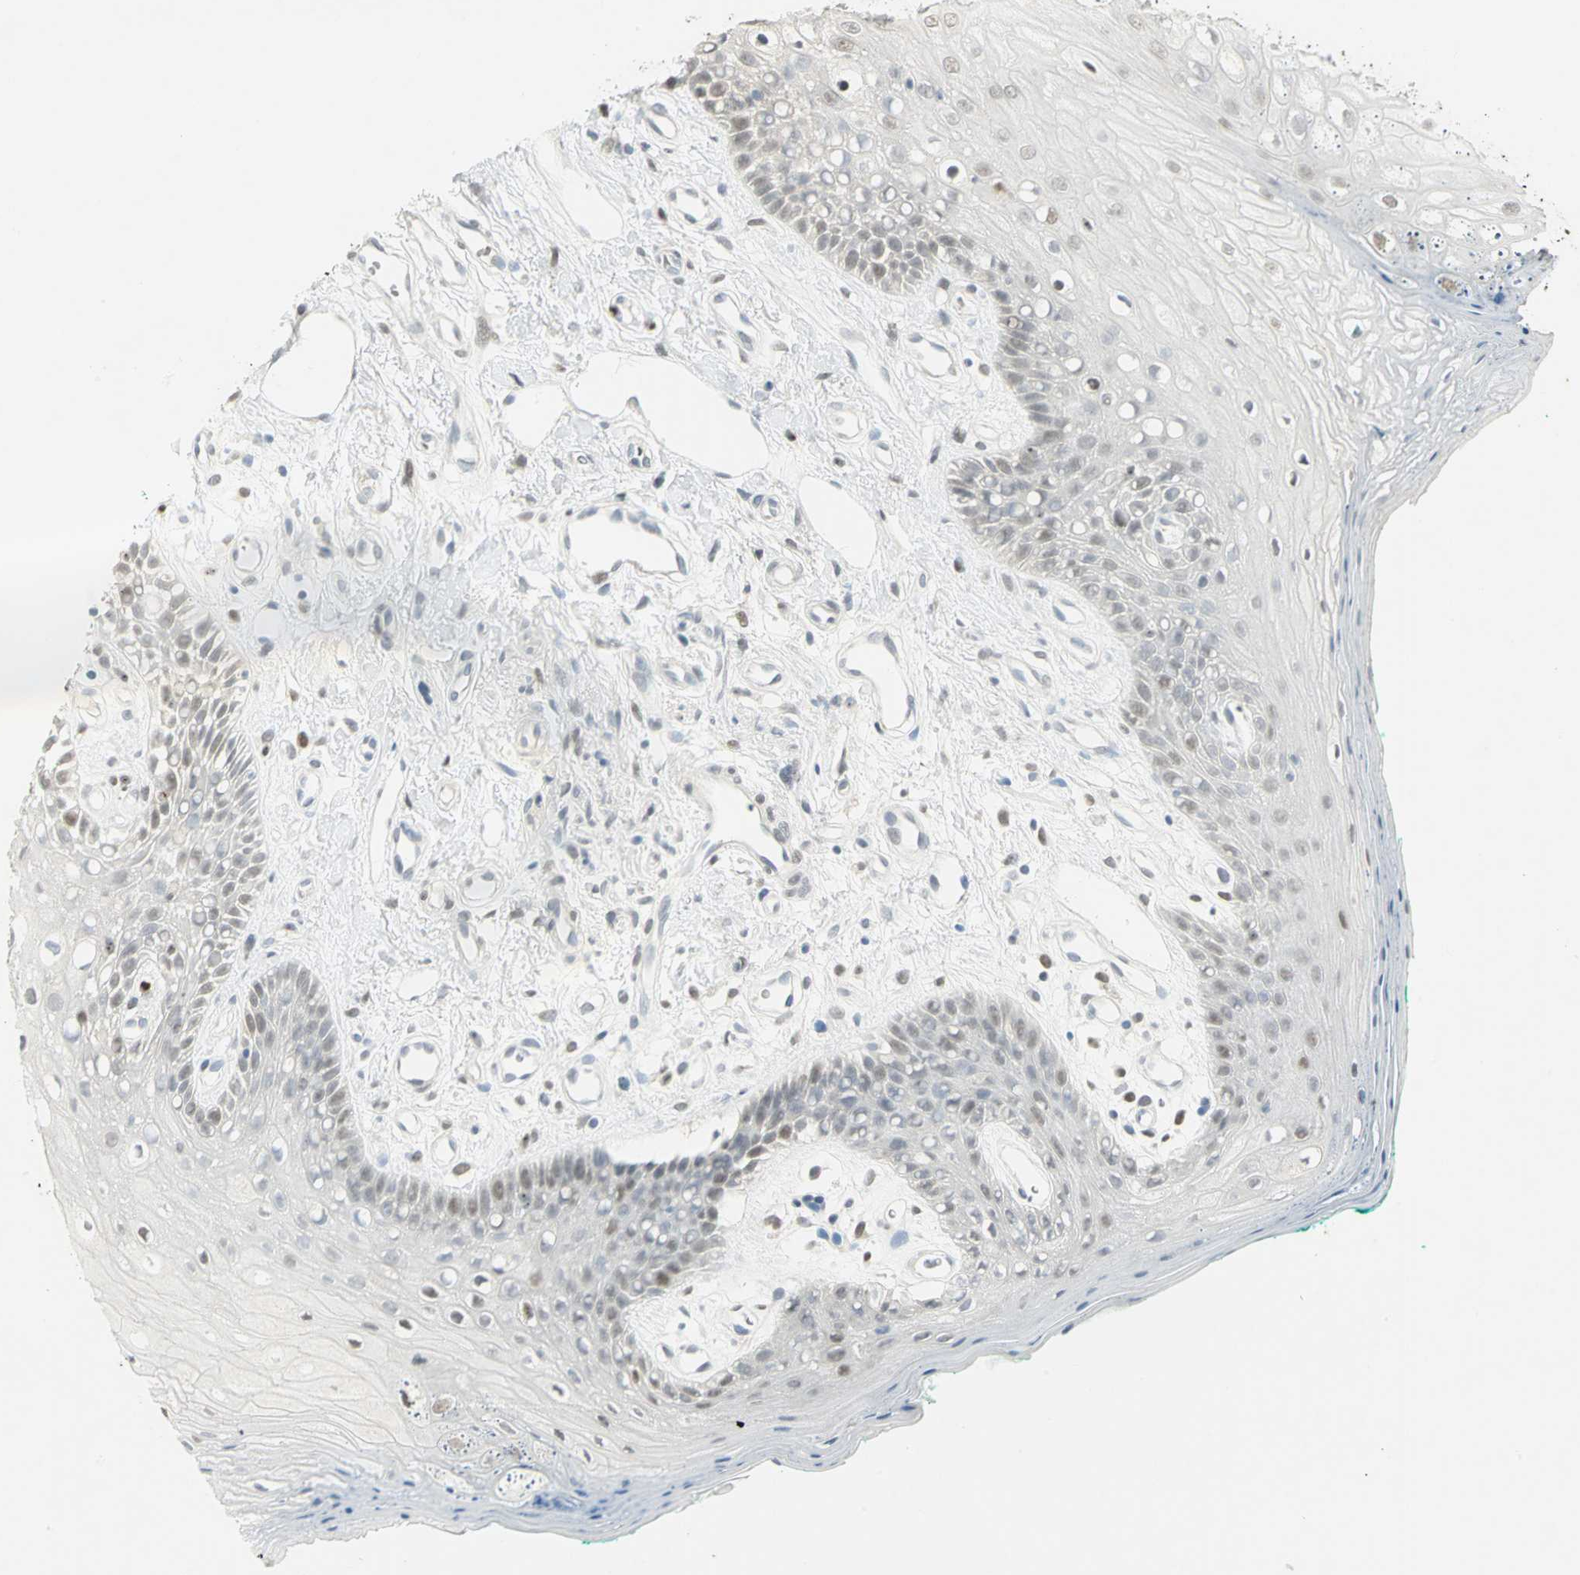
{"staining": {"intensity": "moderate", "quantity": "<25%", "location": "nuclear"}, "tissue": "oral mucosa", "cell_type": "Squamous epithelial cells", "image_type": "normal", "snomed": [{"axis": "morphology", "description": "Normal tissue, NOS"}, {"axis": "morphology", "description": "Squamous cell carcinoma, NOS"}, {"axis": "topography", "description": "Skeletal muscle"}, {"axis": "topography", "description": "Oral tissue"}, {"axis": "topography", "description": "Head-Neck"}], "caption": "Immunohistochemical staining of benign oral mucosa reveals low levels of moderate nuclear expression in approximately <25% of squamous epithelial cells.", "gene": "BCL6", "patient": {"sex": "female", "age": 84}}